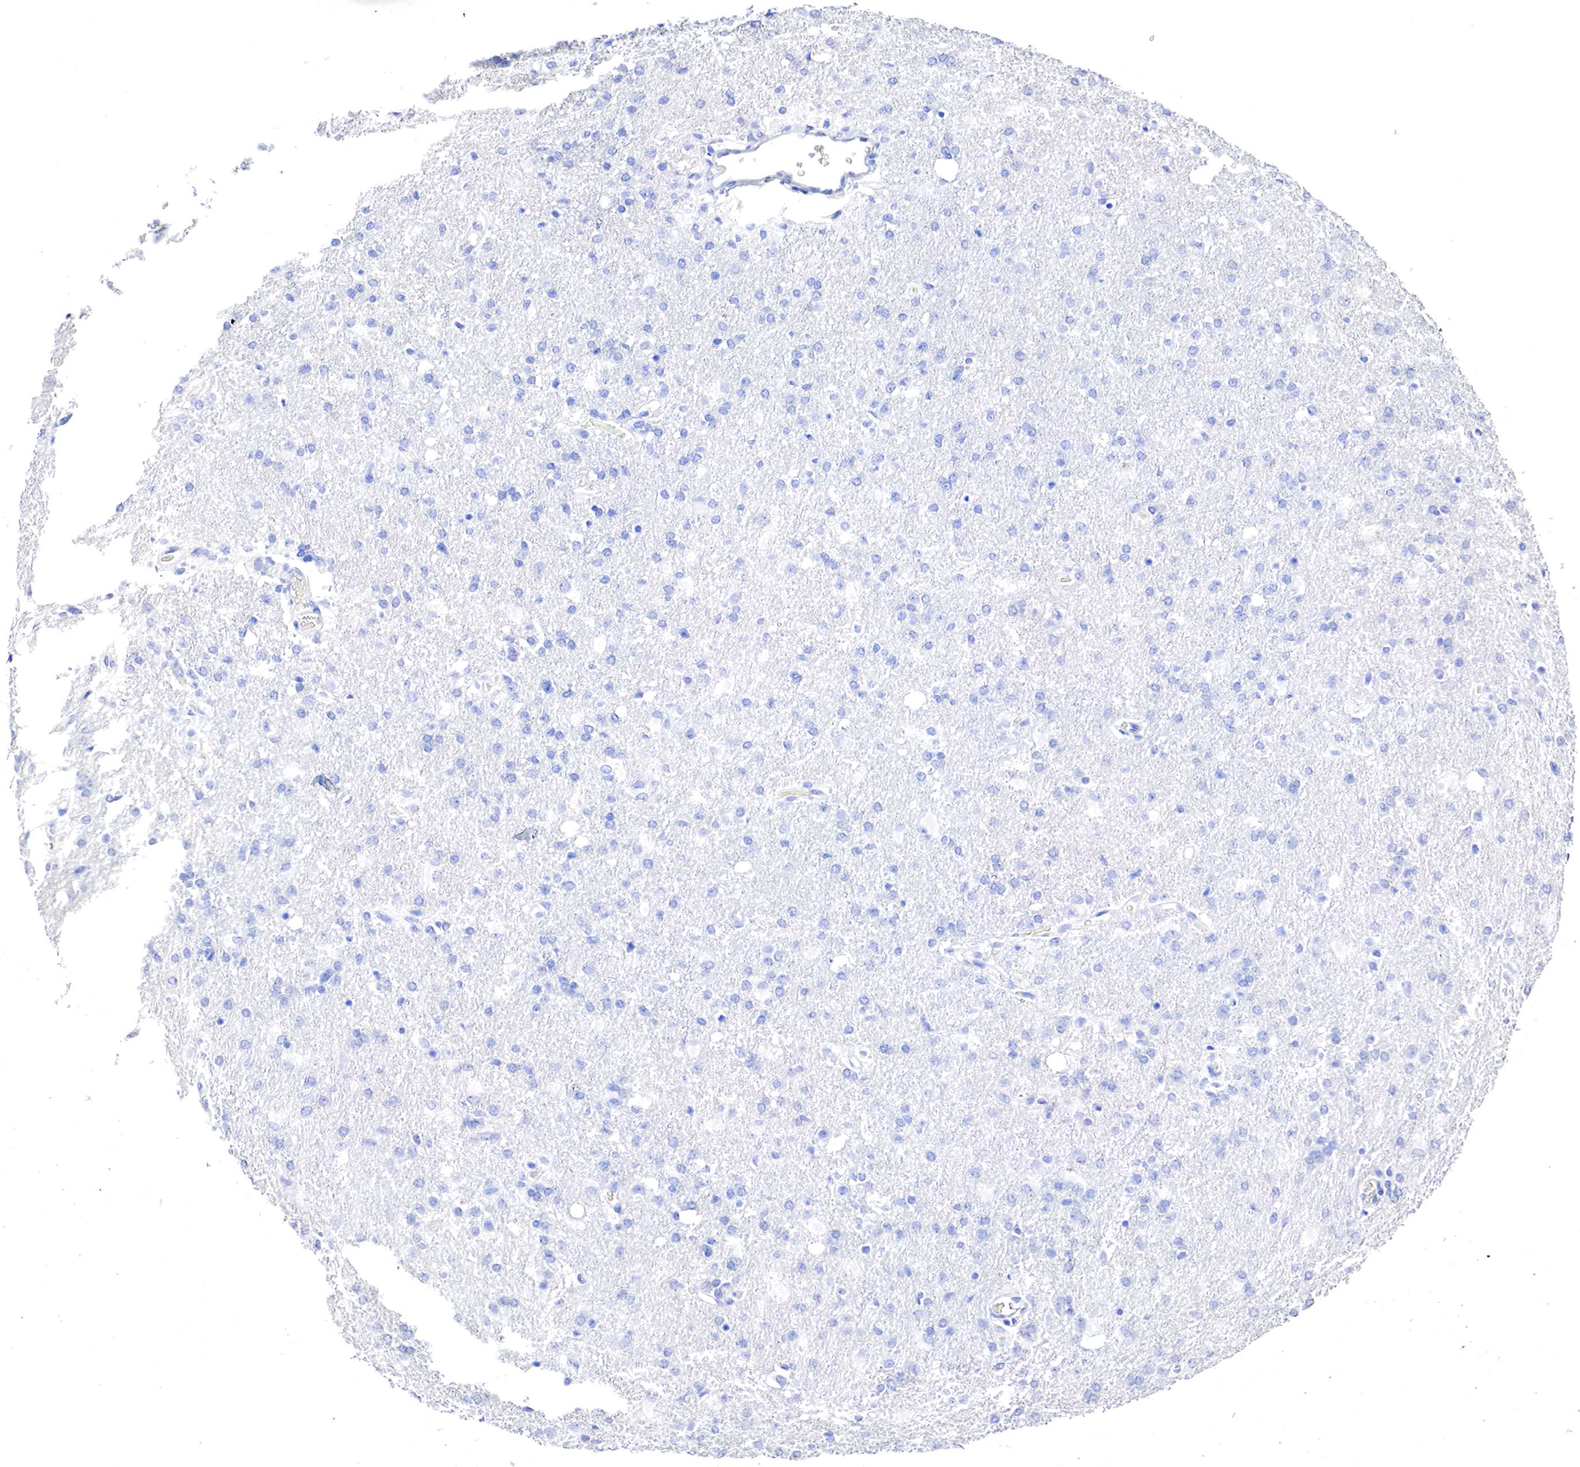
{"staining": {"intensity": "negative", "quantity": "none", "location": "none"}, "tissue": "glioma", "cell_type": "Tumor cells", "image_type": "cancer", "snomed": [{"axis": "morphology", "description": "Glioma, malignant, High grade"}, {"axis": "topography", "description": "Brain"}], "caption": "This is an immunohistochemistry micrograph of human malignant high-grade glioma. There is no expression in tumor cells.", "gene": "OTC", "patient": {"sex": "male", "age": 68}}